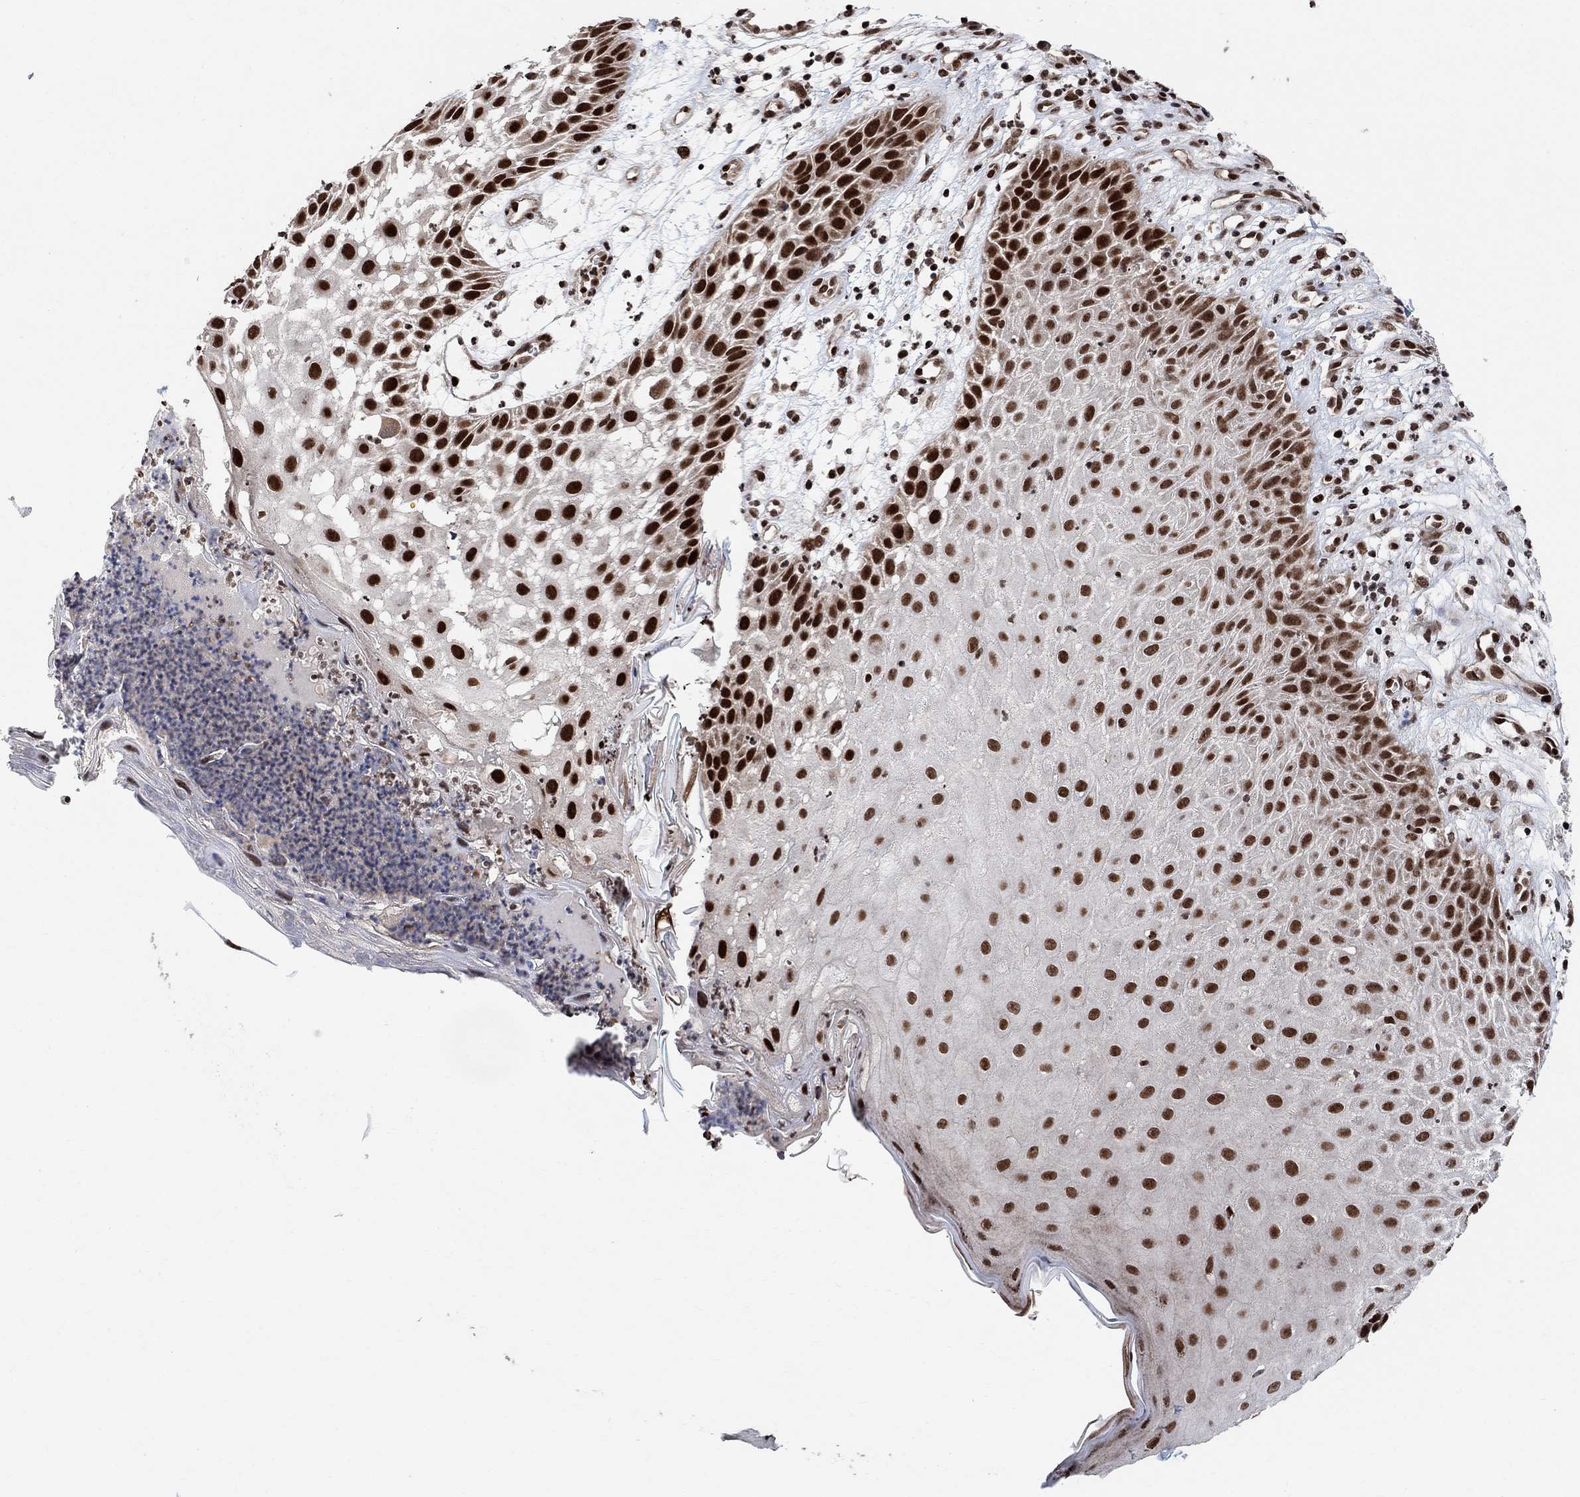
{"staining": {"intensity": "strong", "quantity": ">75%", "location": "nuclear"}, "tissue": "skin cancer", "cell_type": "Tumor cells", "image_type": "cancer", "snomed": [{"axis": "morphology", "description": "Normal tissue, NOS"}, {"axis": "morphology", "description": "Squamous cell carcinoma, NOS"}, {"axis": "topography", "description": "Skin"}], "caption": "Human skin cancer (squamous cell carcinoma) stained with a brown dye reveals strong nuclear positive expression in about >75% of tumor cells.", "gene": "E4F1", "patient": {"sex": "male", "age": 79}}